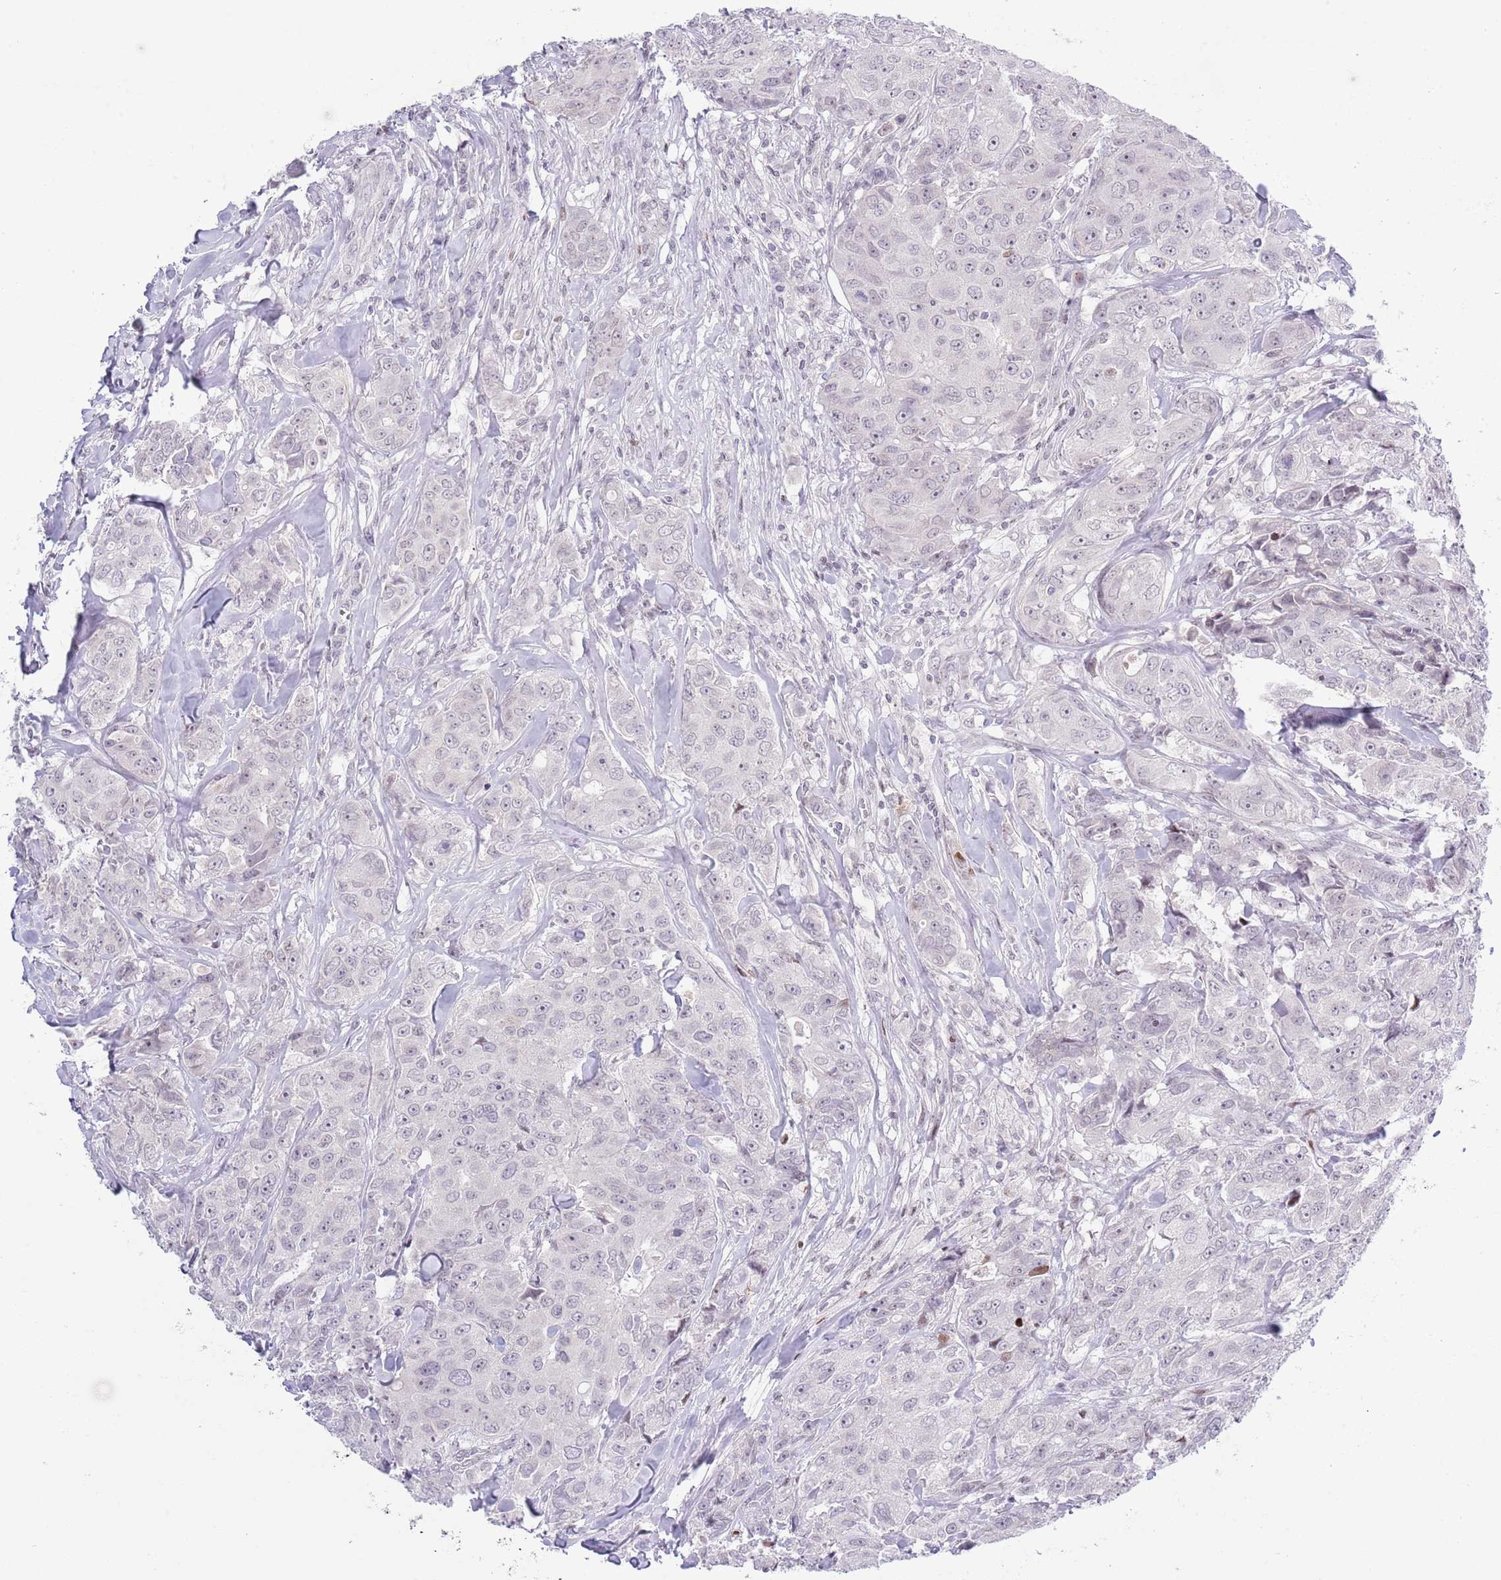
{"staining": {"intensity": "negative", "quantity": "none", "location": "none"}, "tissue": "breast cancer", "cell_type": "Tumor cells", "image_type": "cancer", "snomed": [{"axis": "morphology", "description": "Duct carcinoma"}, {"axis": "topography", "description": "Breast"}], "caption": "This is an immunohistochemistry histopathology image of breast cancer. There is no positivity in tumor cells.", "gene": "MFSD10", "patient": {"sex": "female", "age": 43}}